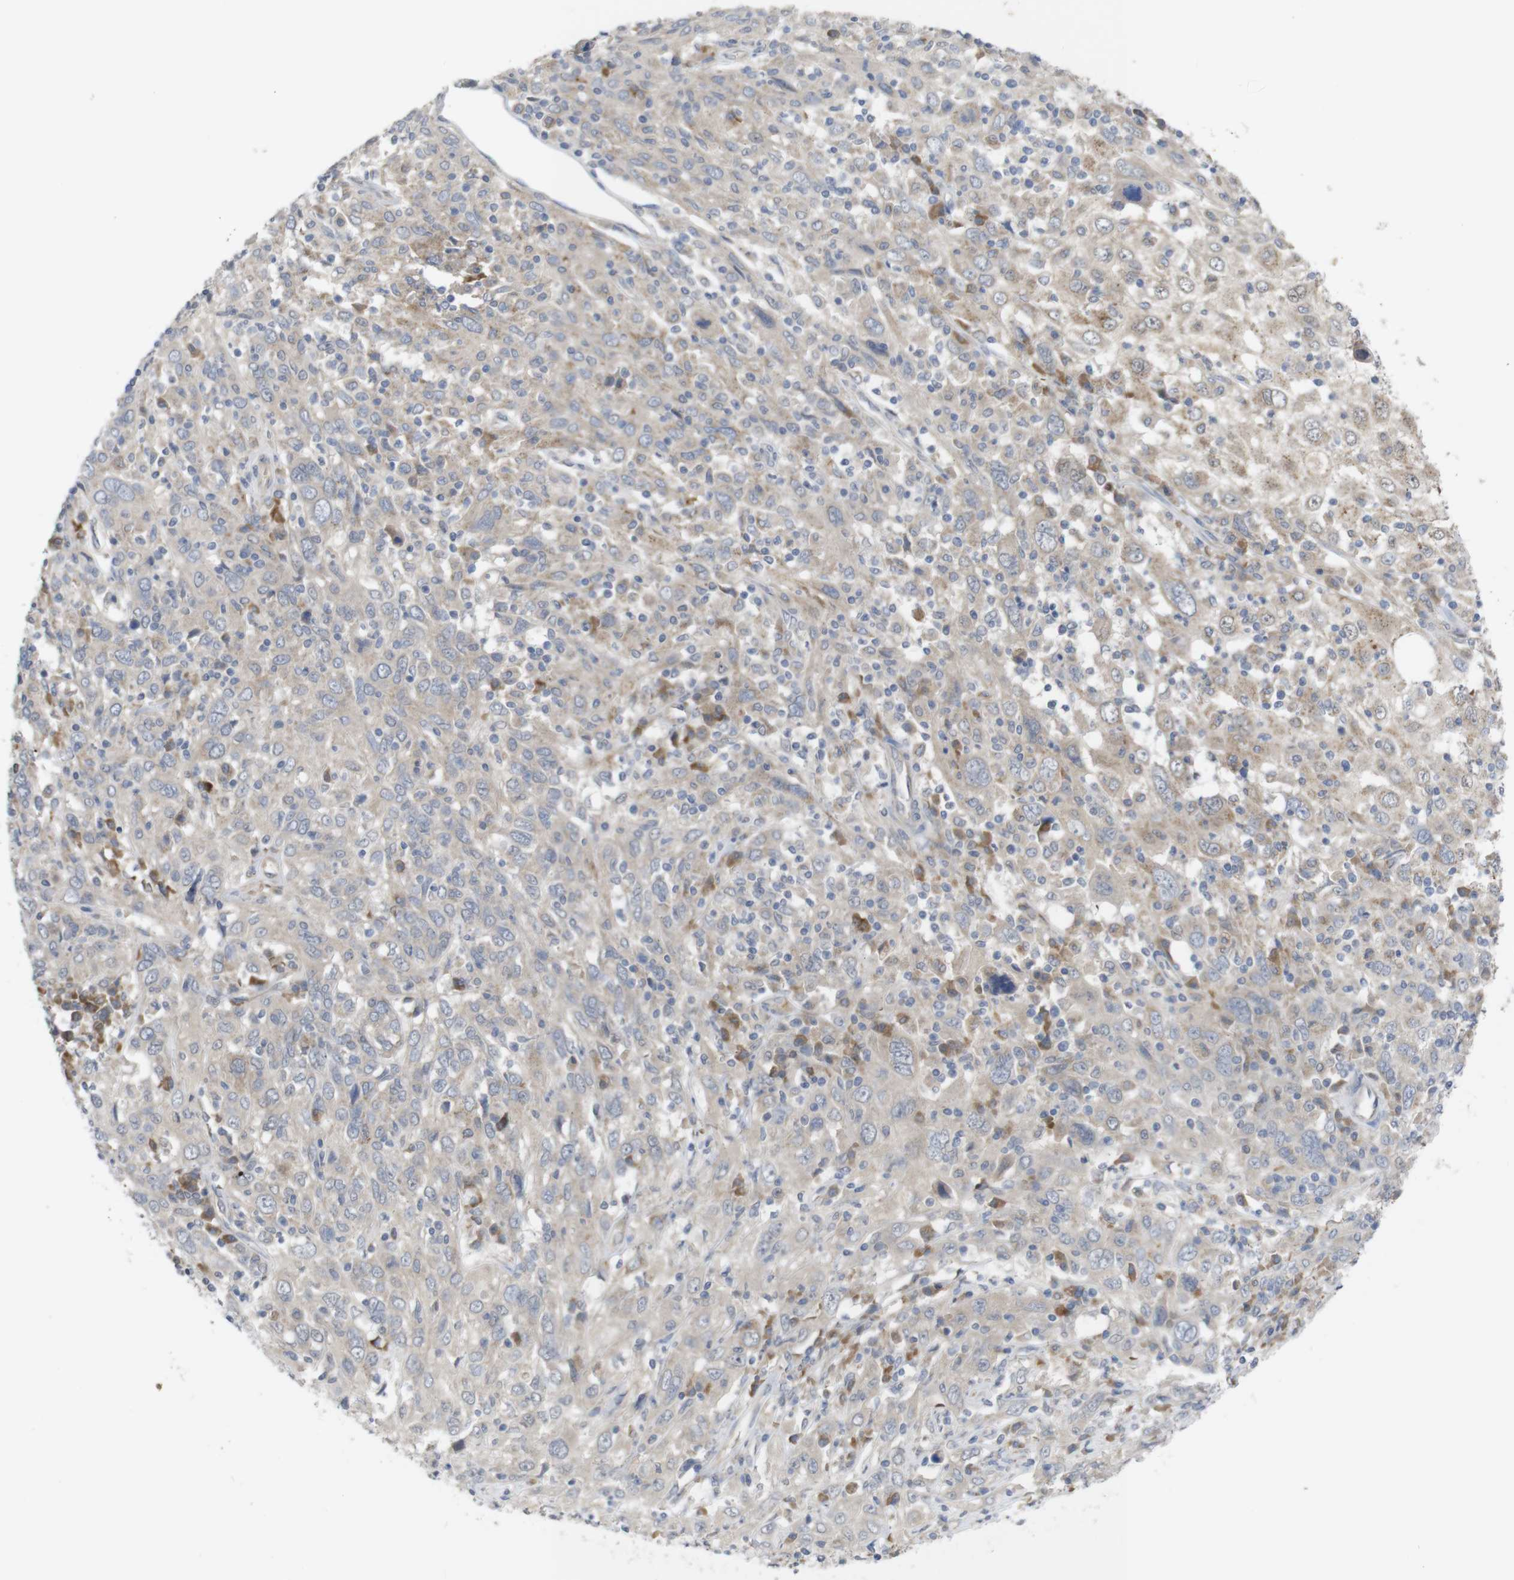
{"staining": {"intensity": "weak", "quantity": "<25%", "location": "cytoplasmic/membranous"}, "tissue": "cervical cancer", "cell_type": "Tumor cells", "image_type": "cancer", "snomed": [{"axis": "morphology", "description": "Squamous cell carcinoma, NOS"}, {"axis": "topography", "description": "Cervix"}], "caption": "The photomicrograph demonstrates no staining of tumor cells in squamous cell carcinoma (cervical).", "gene": "BCAR3", "patient": {"sex": "female", "age": 46}}